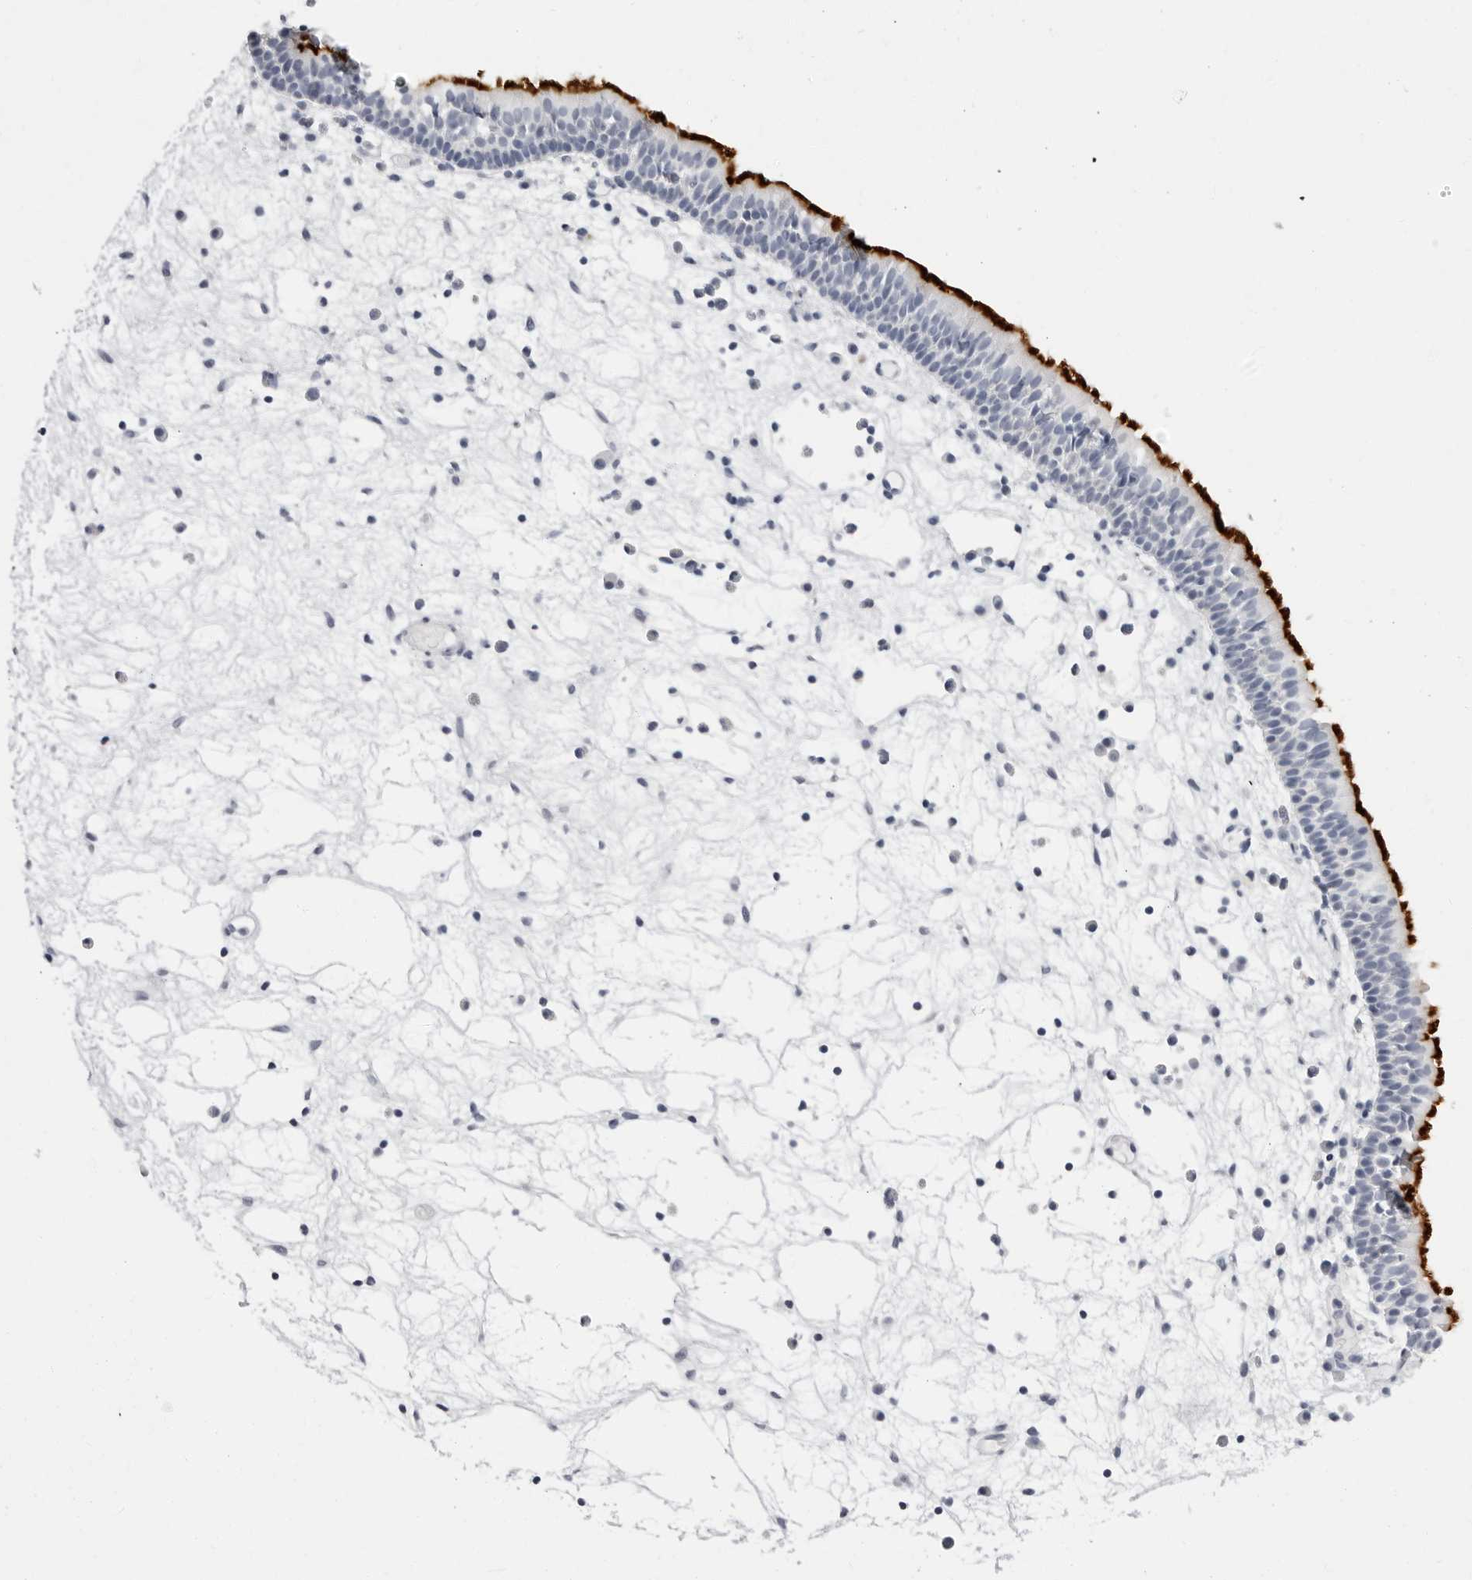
{"staining": {"intensity": "strong", "quantity": "25%-75%", "location": "cytoplasmic/membranous"}, "tissue": "nasopharynx", "cell_type": "Respiratory epithelial cells", "image_type": "normal", "snomed": [{"axis": "morphology", "description": "Normal tissue, NOS"}, {"axis": "morphology", "description": "Inflammation, NOS"}, {"axis": "morphology", "description": "Malignant melanoma, Metastatic site"}, {"axis": "topography", "description": "Nasopharynx"}], "caption": "IHC of unremarkable nasopharynx shows high levels of strong cytoplasmic/membranous positivity in approximately 25%-75% of respiratory epithelial cells. The protein of interest is stained brown, and the nuclei are stained in blue (DAB IHC with brightfield microscopy, high magnification).", "gene": "ERICH3", "patient": {"sex": "male", "age": 70}}